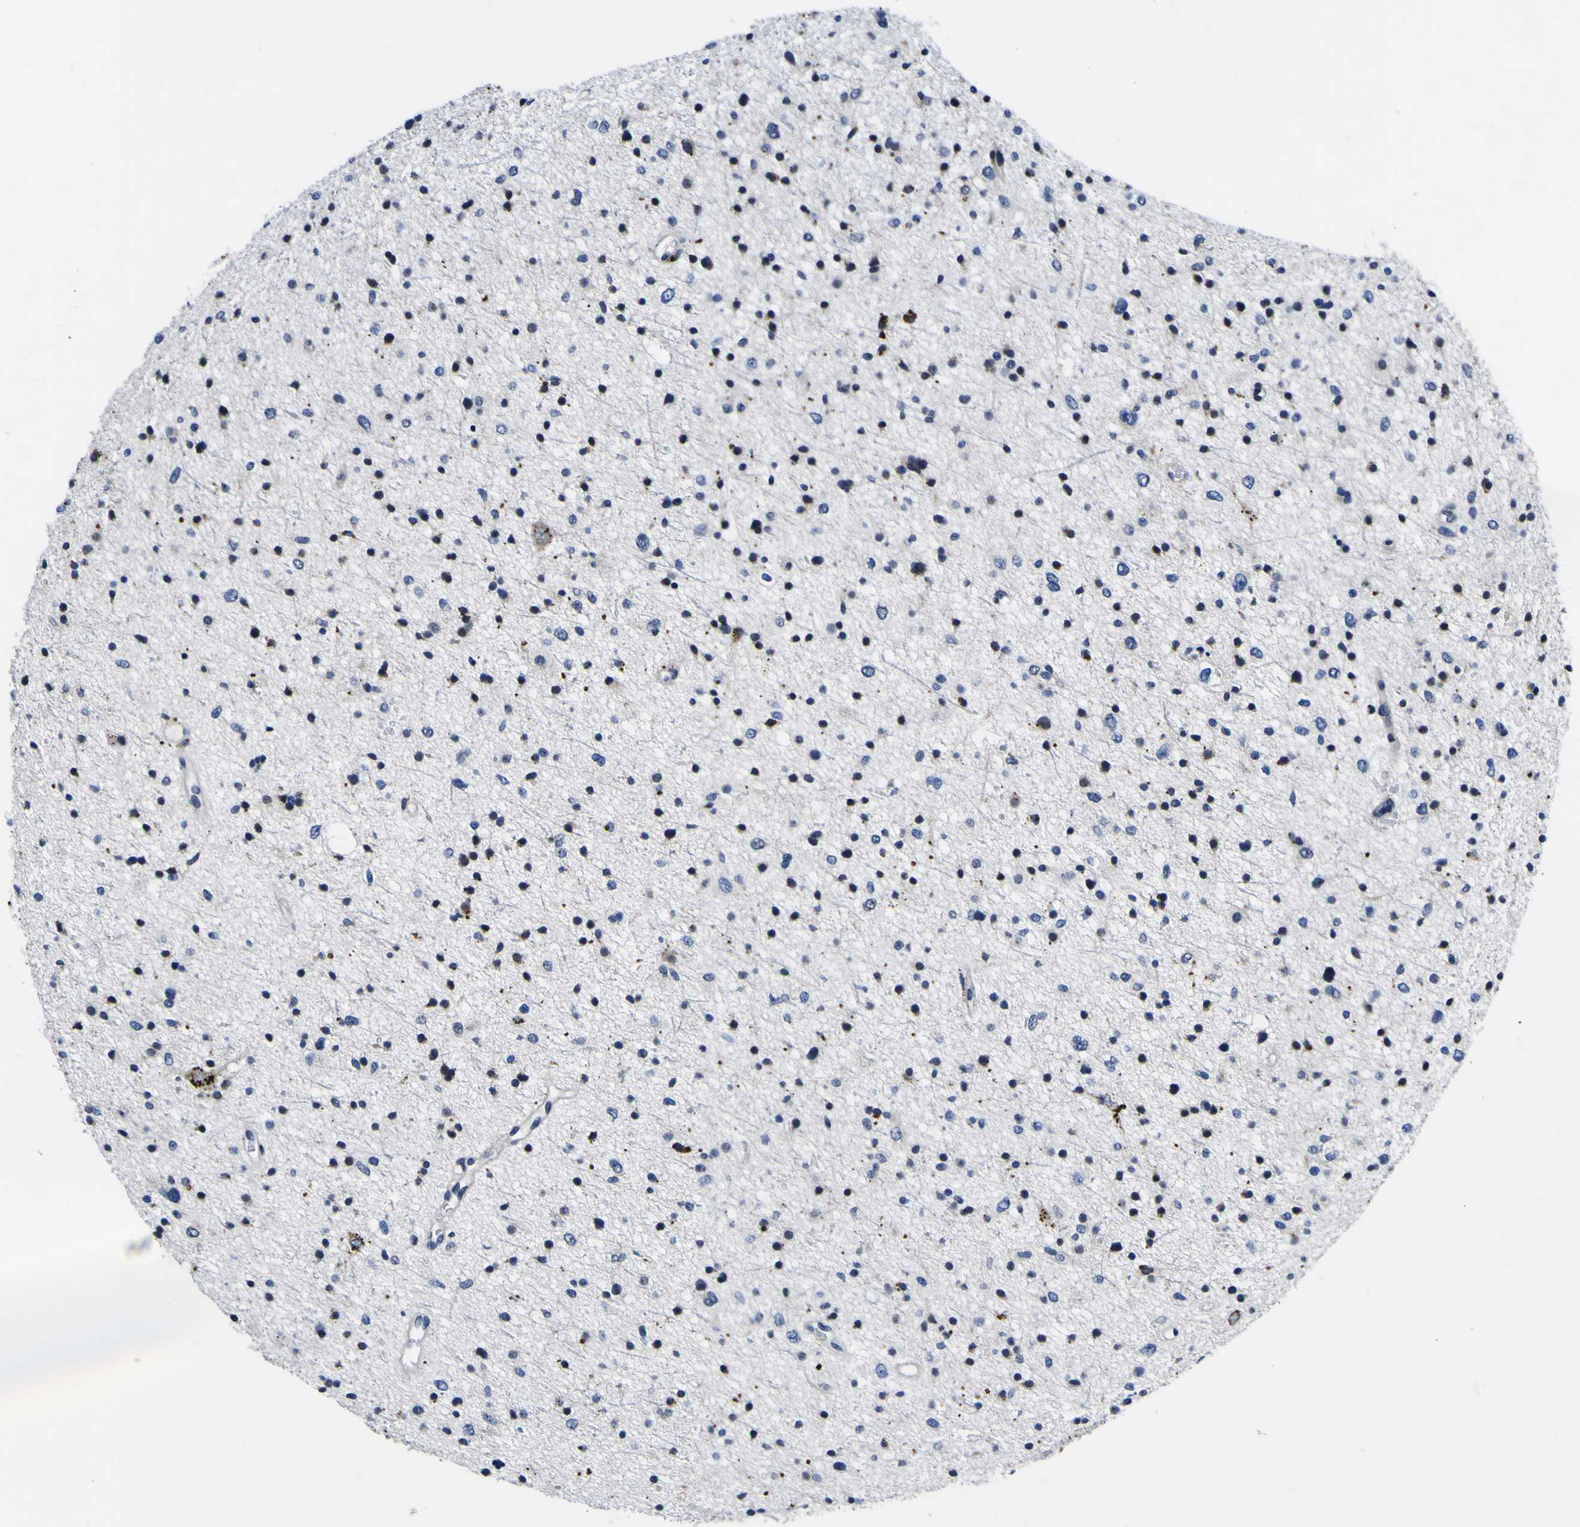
{"staining": {"intensity": "moderate", "quantity": "<25%", "location": "cytoplasmic/membranous"}, "tissue": "glioma", "cell_type": "Tumor cells", "image_type": "cancer", "snomed": [{"axis": "morphology", "description": "Glioma, malignant, Low grade"}, {"axis": "topography", "description": "Brain"}], "caption": "A high-resolution histopathology image shows IHC staining of malignant glioma (low-grade), which shows moderate cytoplasmic/membranous staining in approximately <25% of tumor cells. (Stains: DAB in brown, nuclei in blue, Microscopy: brightfield microscopy at high magnification).", "gene": "IGFLR1", "patient": {"sex": "female", "age": 37}}